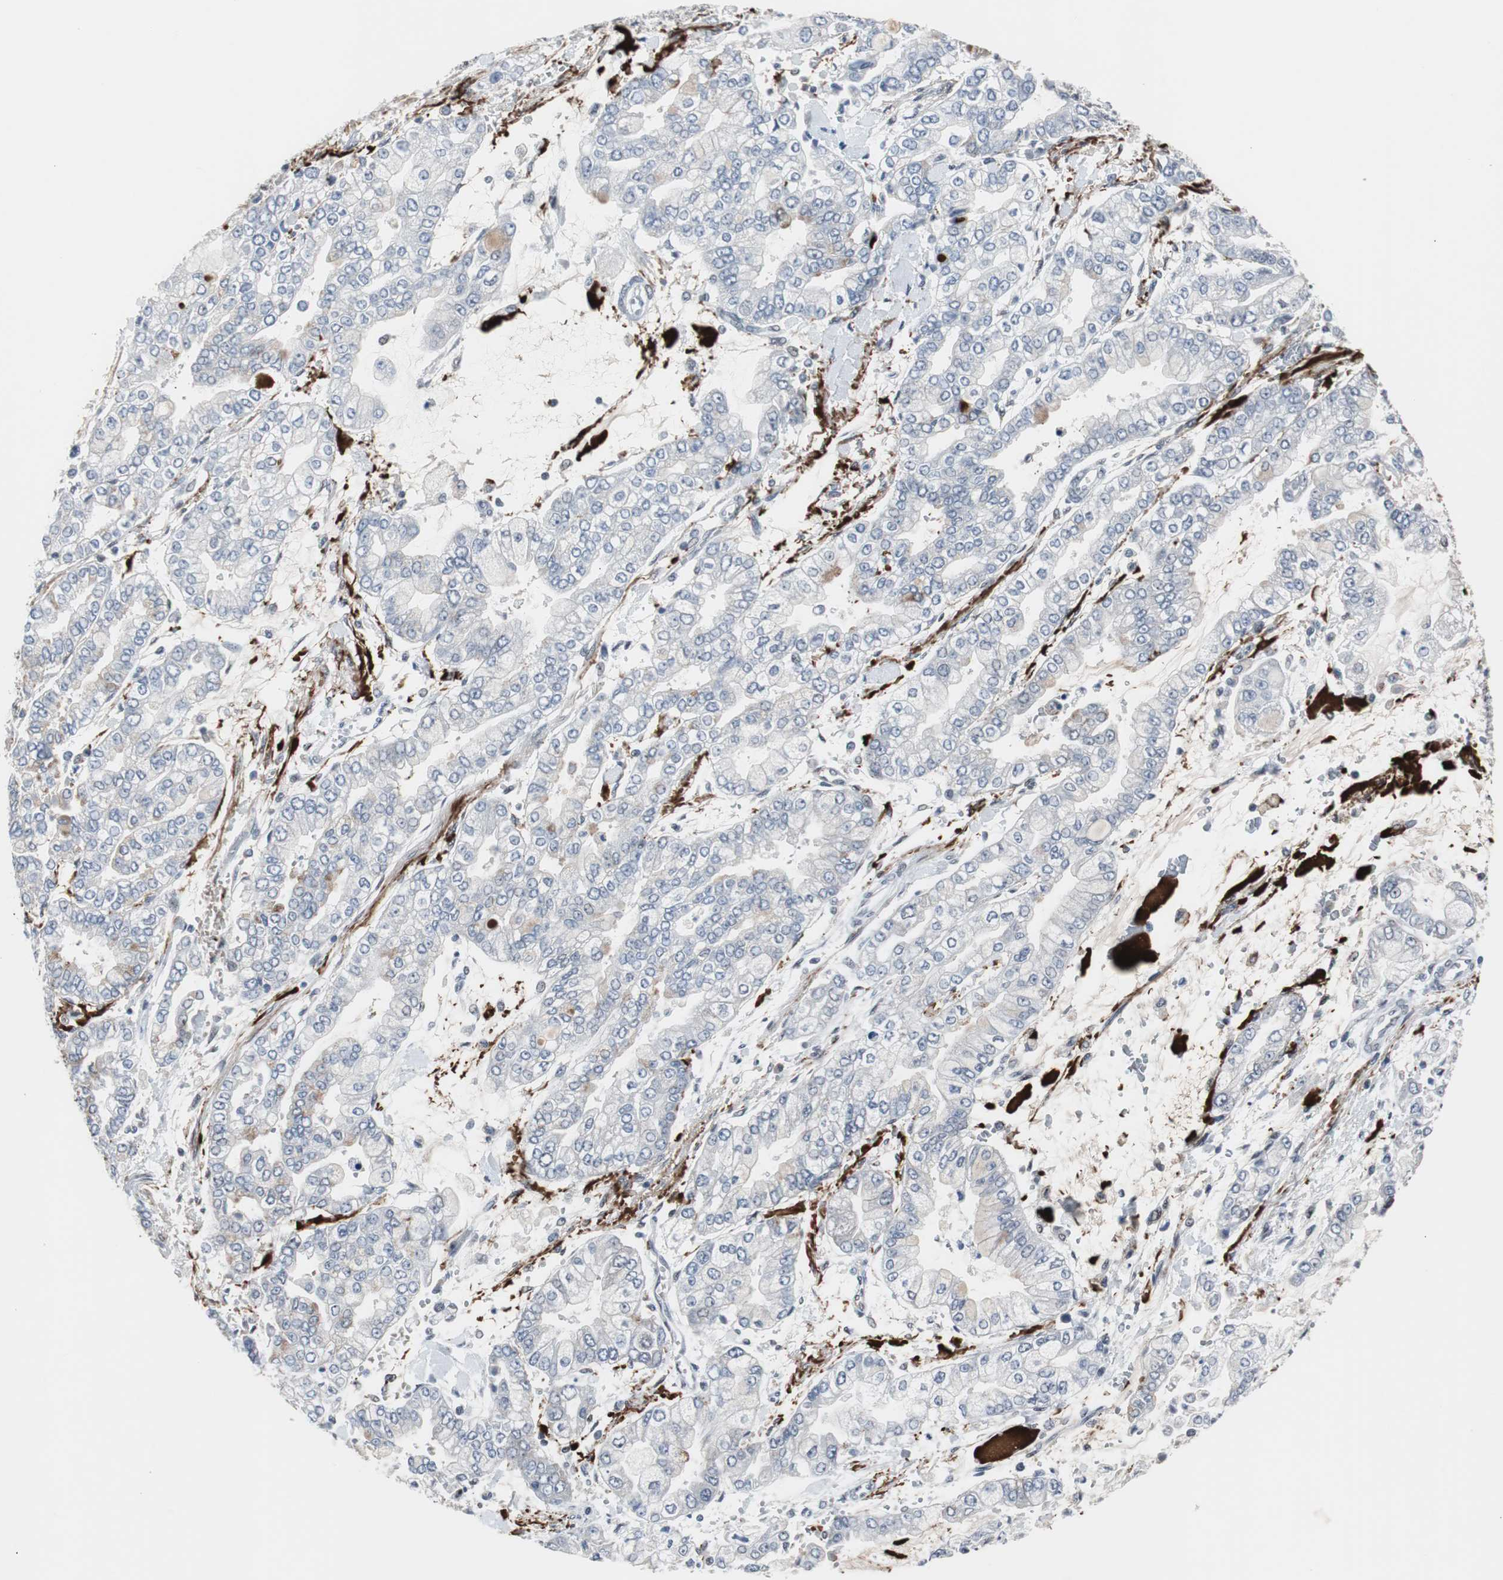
{"staining": {"intensity": "weak", "quantity": "<25%", "location": "cytoplasmic/membranous"}, "tissue": "stomach cancer", "cell_type": "Tumor cells", "image_type": "cancer", "snomed": [{"axis": "morphology", "description": "Normal tissue, NOS"}, {"axis": "morphology", "description": "Adenocarcinoma, NOS"}, {"axis": "topography", "description": "Stomach, upper"}, {"axis": "topography", "description": "Stomach"}], "caption": "DAB immunohistochemical staining of human stomach adenocarcinoma shows no significant positivity in tumor cells.", "gene": "ZHX2", "patient": {"sex": "male", "age": 76}}